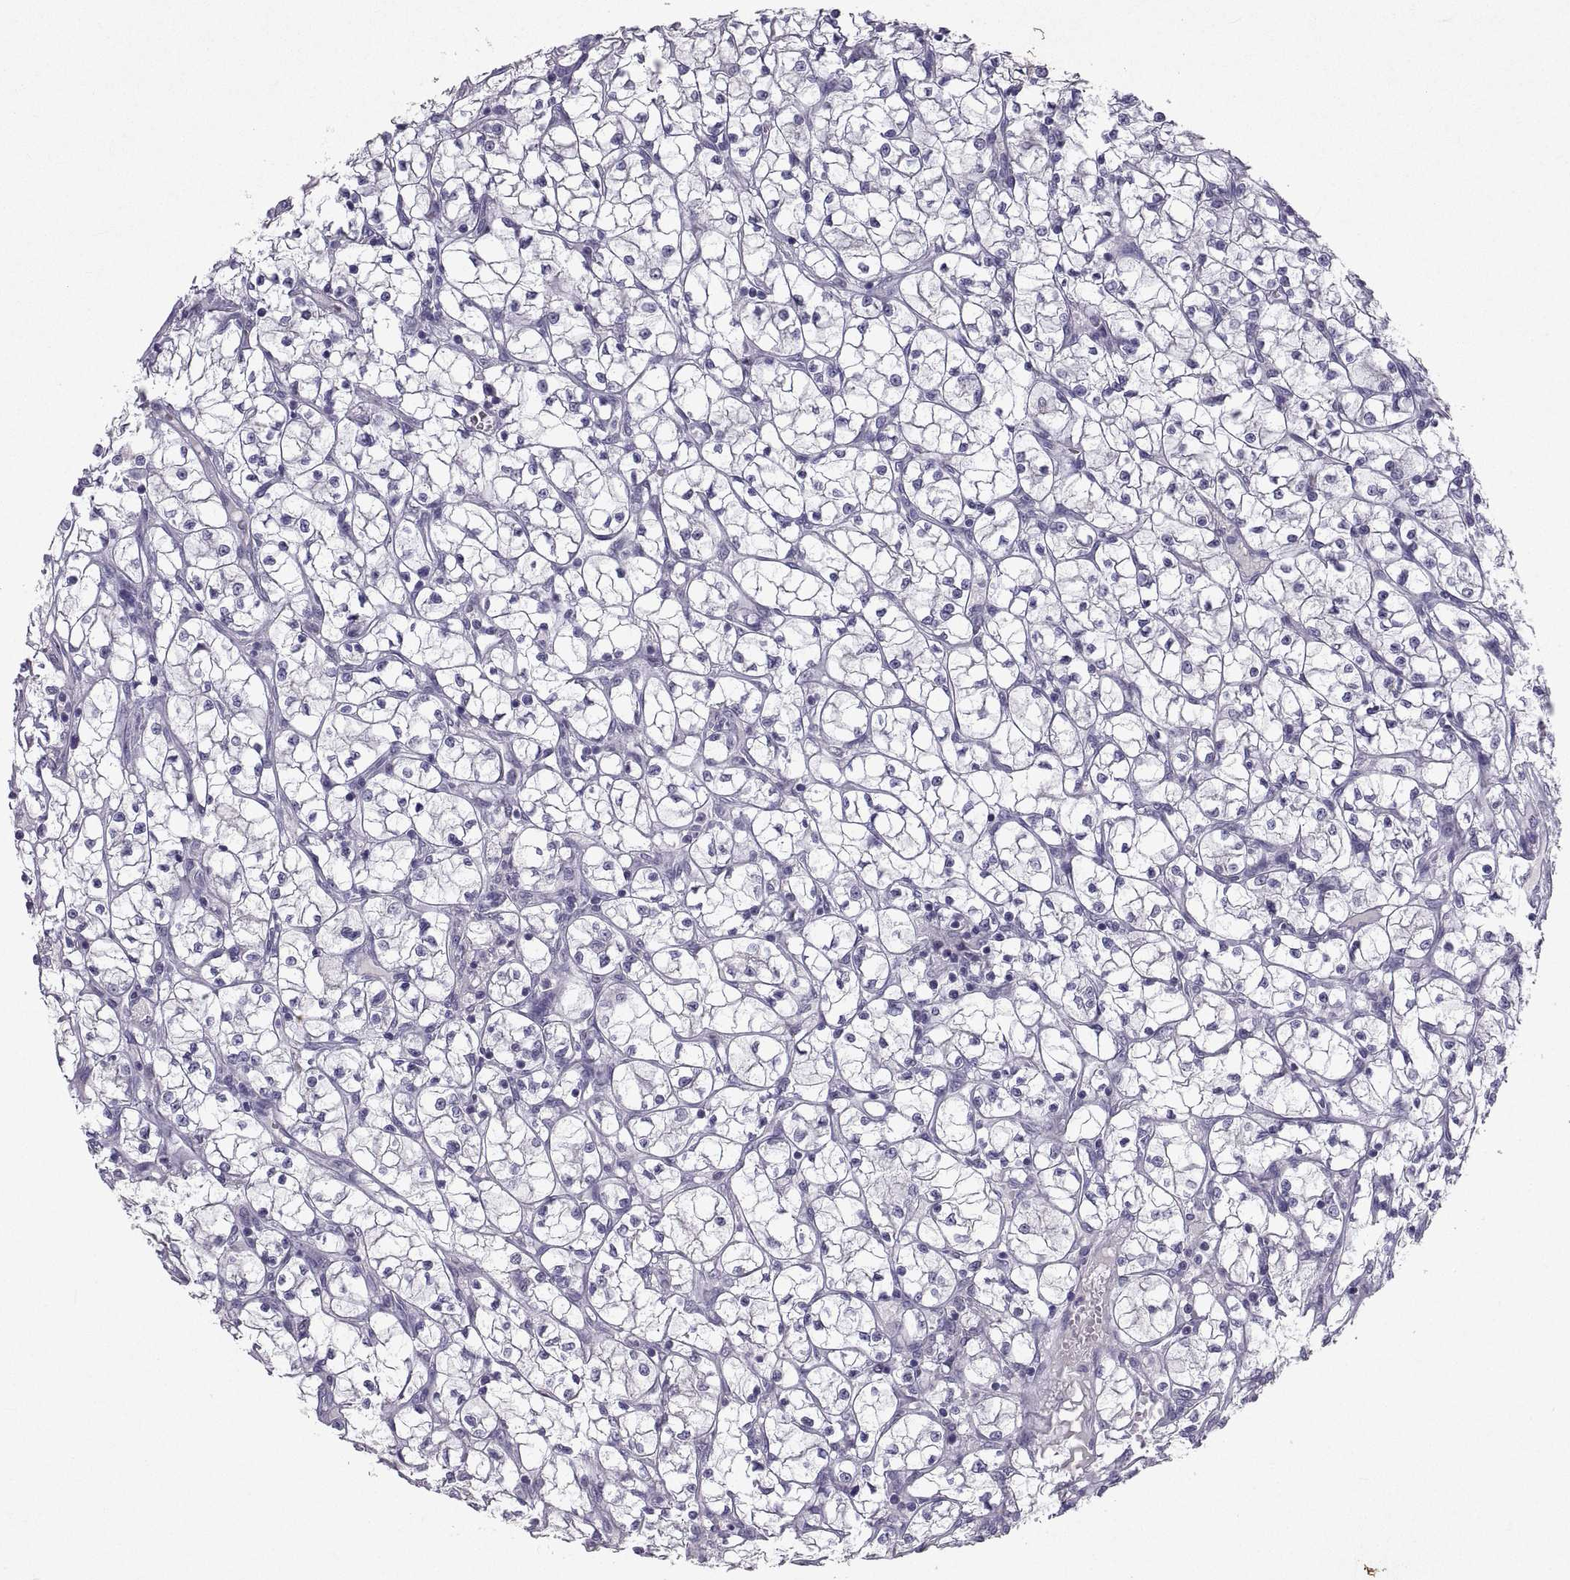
{"staining": {"intensity": "negative", "quantity": "none", "location": "none"}, "tissue": "renal cancer", "cell_type": "Tumor cells", "image_type": "cancer", "snomed": [{"axis": "morphology", "description": "Adenocarcinoma, NOS"}, {"axis": "topography", "description": "Kidney"}], "caption": "Immunohistochemistry image of neoplastic tissue: adenocarcinoma (renal) stained with DAB exhibits no significant protein staining in tumor cells. The staining is performed using DAB (3,3'-diaminobenzidine) brown chromogen with nuclei counter-stained in using hematoxylin.", "gene": "SOX21", "patient": {"sex": "female", "age": 64}}